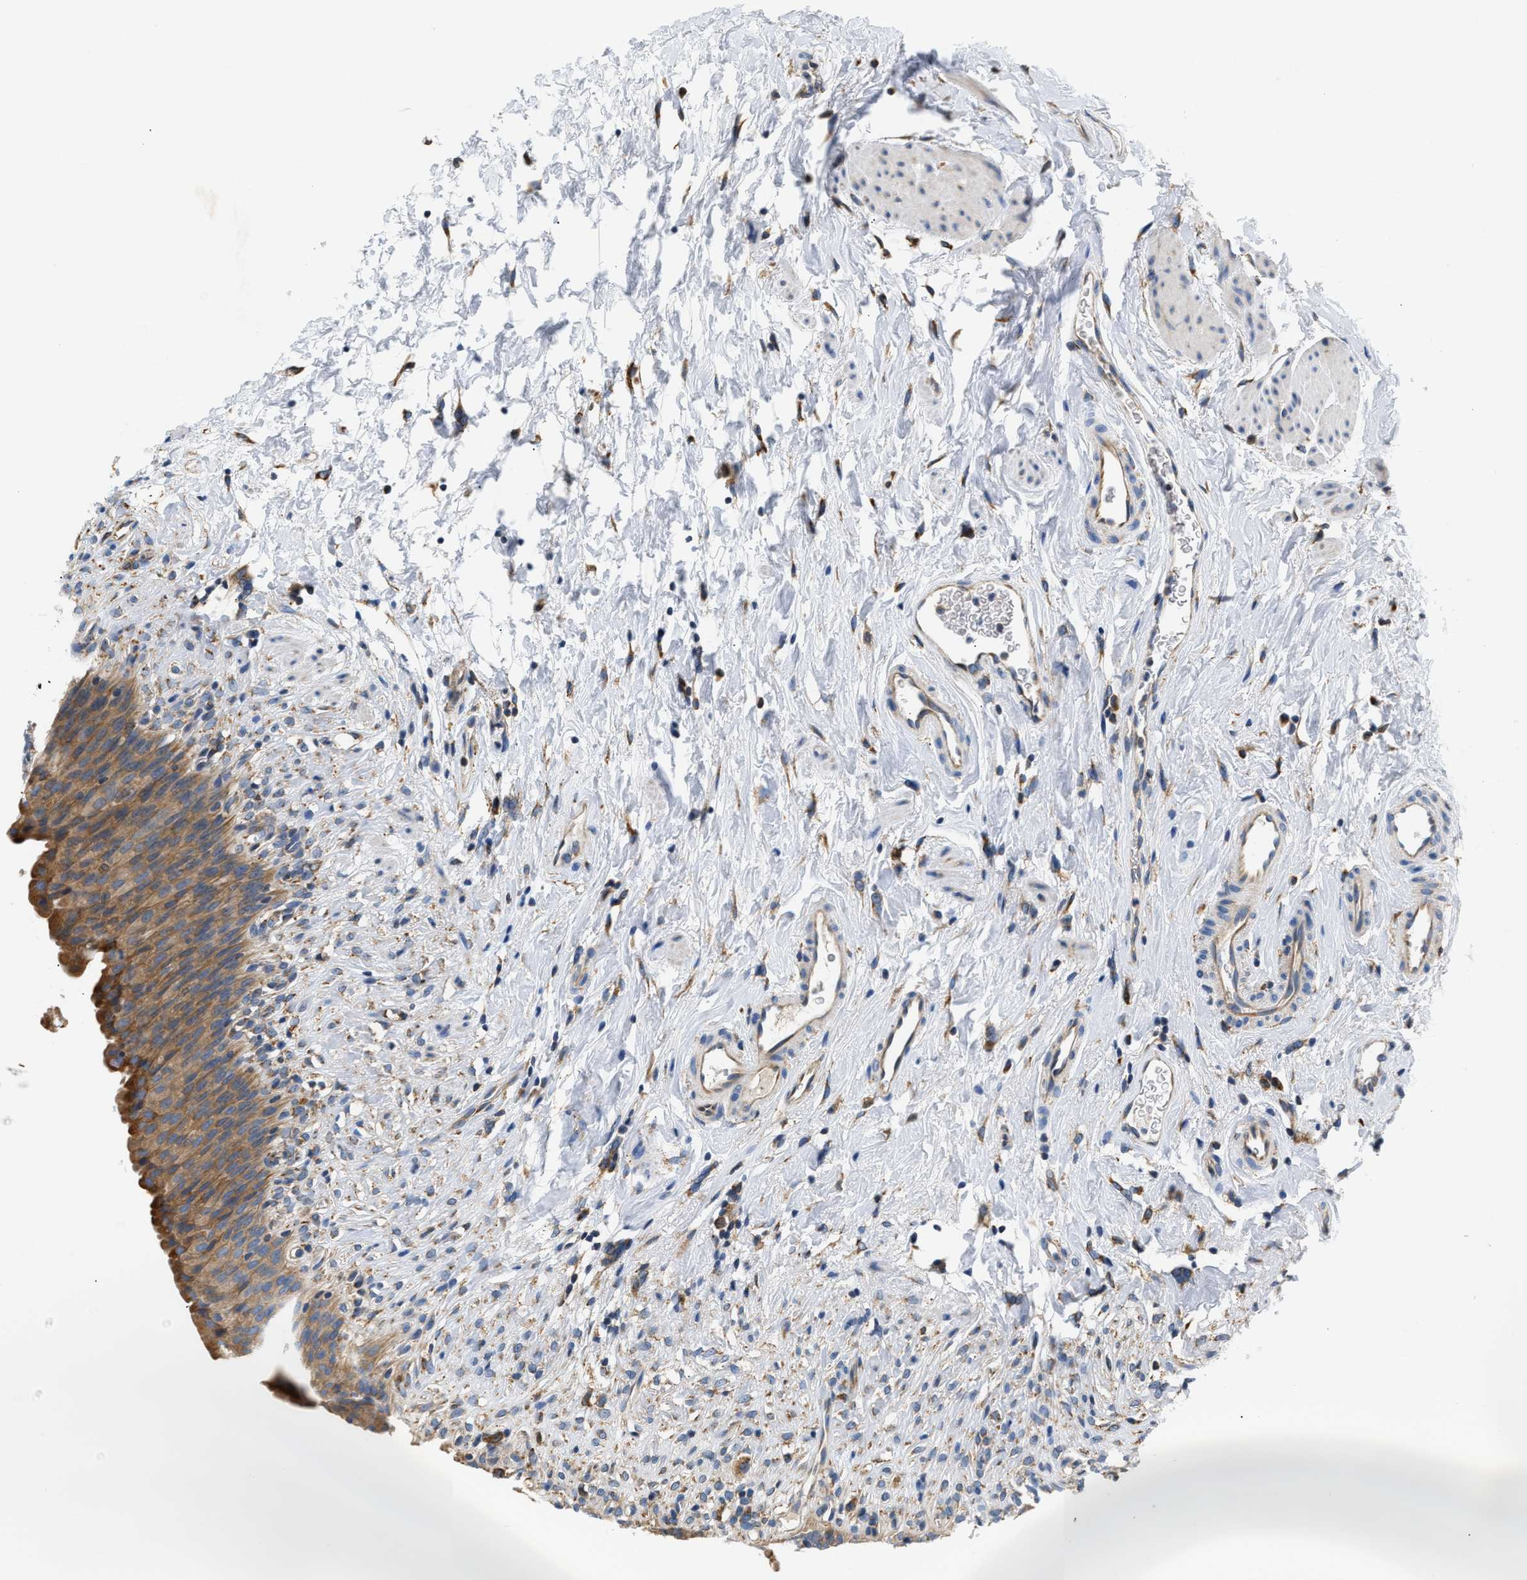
{"staining": {"intensity": "moderate", "quantity": ">75%", "location": "cytoplasmic/membranous"}, "tissue": "urinary bladder", "cell_type": "Urothelial cells", "image_type": "normal", "snomed": [{"axis": "morphology", "description": "Normal tissue, NOS"}, {"axis": "topography", "description": "Urinary bladder"}], "caption": "A brown stain highlights moderate cytoplasmic/membranous expression of a protein in urothelial cells of normal urinary bladder.", "gene": "HDHD3", "patient": {"sex": "female", "age": 79}}